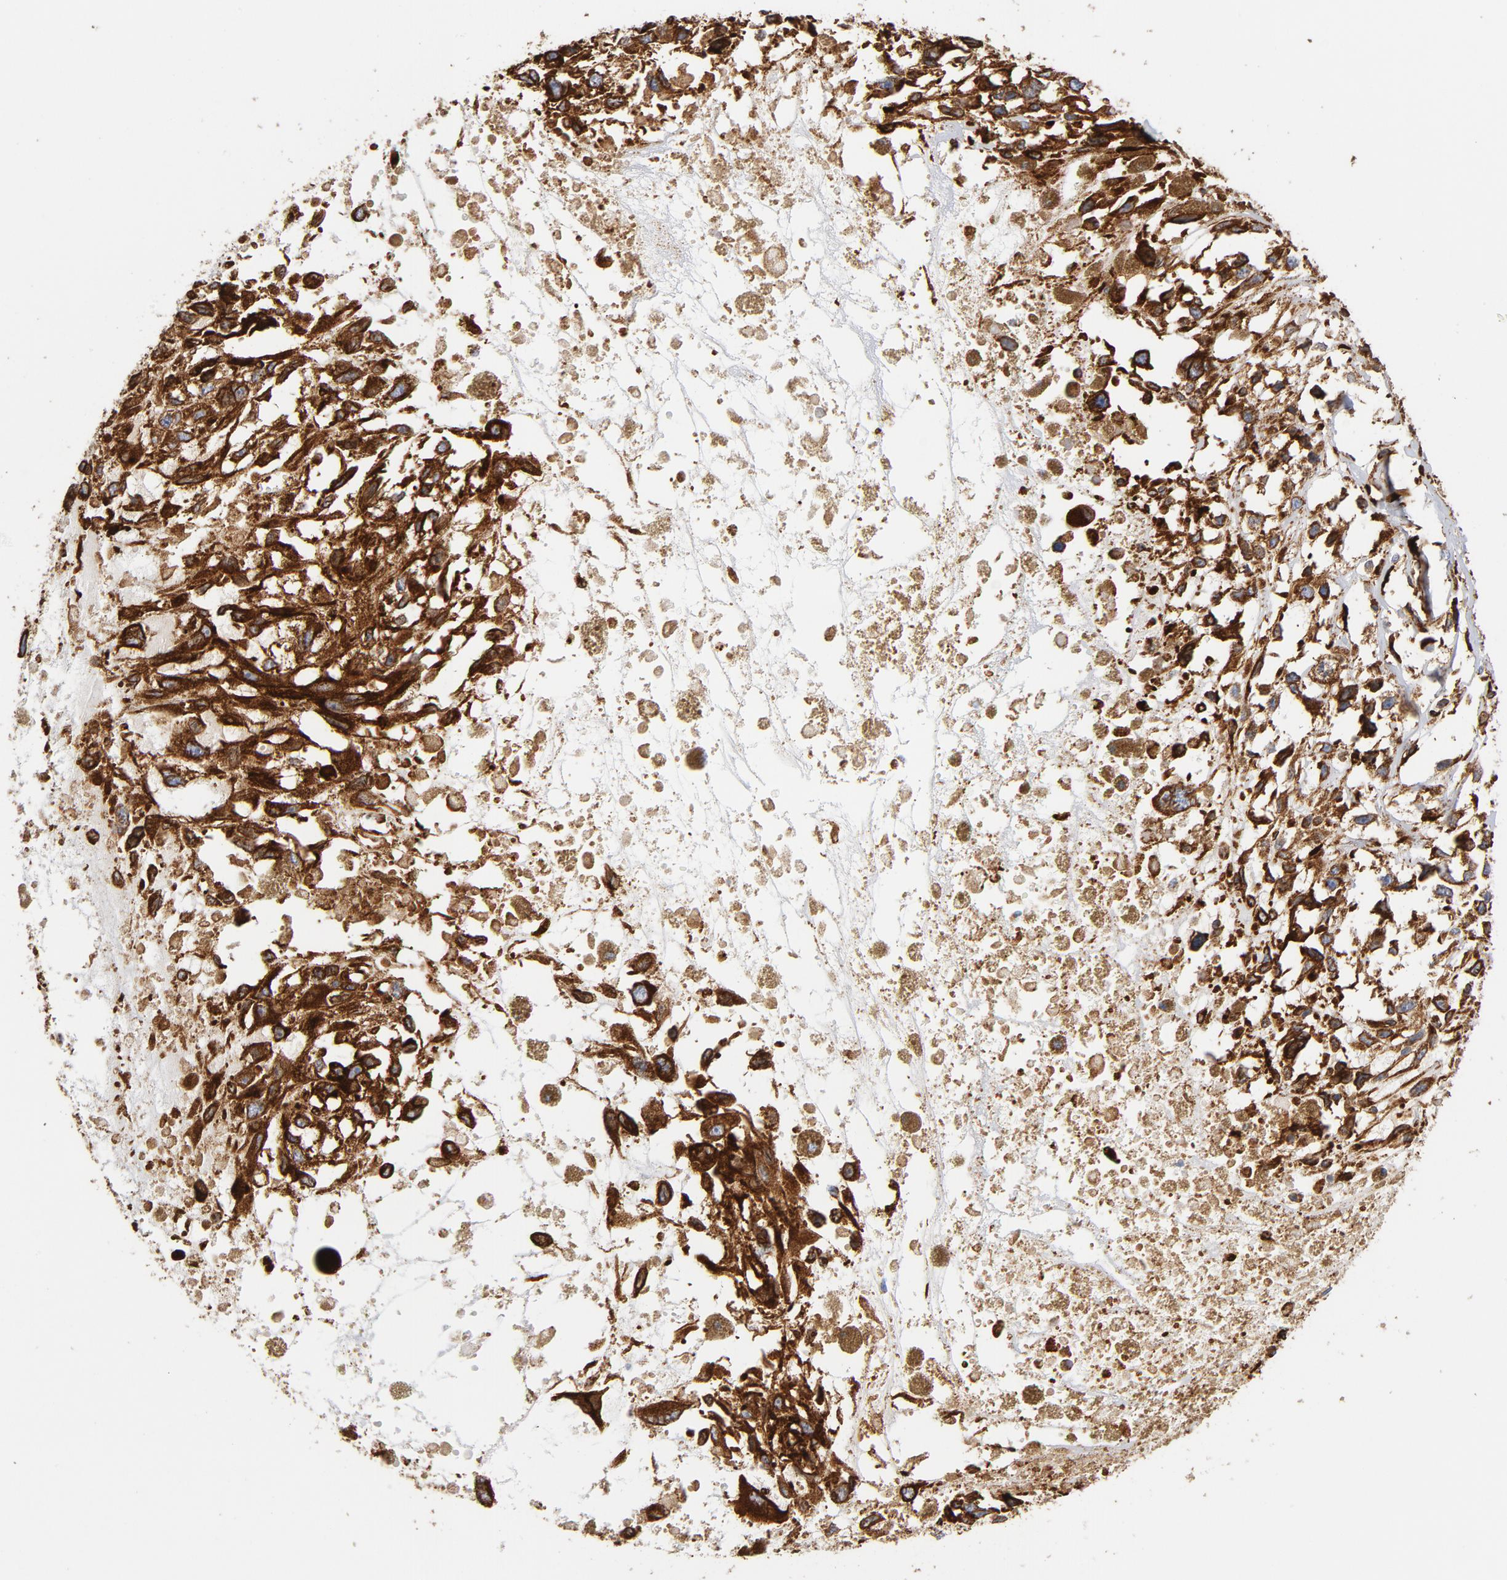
{"staining": {"intensity": "strong", "quantity": ">75%", "location": "cytoplasmic/membranous"}, "tissue": "melanoma", "cell_type": "Tumor cells", "image_type": "cancer", "snomed": [{"axis": "morphology", "description": "Malignant melanoma, Metastatic site"}, {"axis": "topography", "description": "Lymph node"}], "caption": "Tumor cells exhibit strong cytoplasmic/membranous positivity in approximately >75% of cells in malignant melanoma (metastatic site).", "gene": "SERPINH1", "patient": {"sex": "male", "age": 59}}